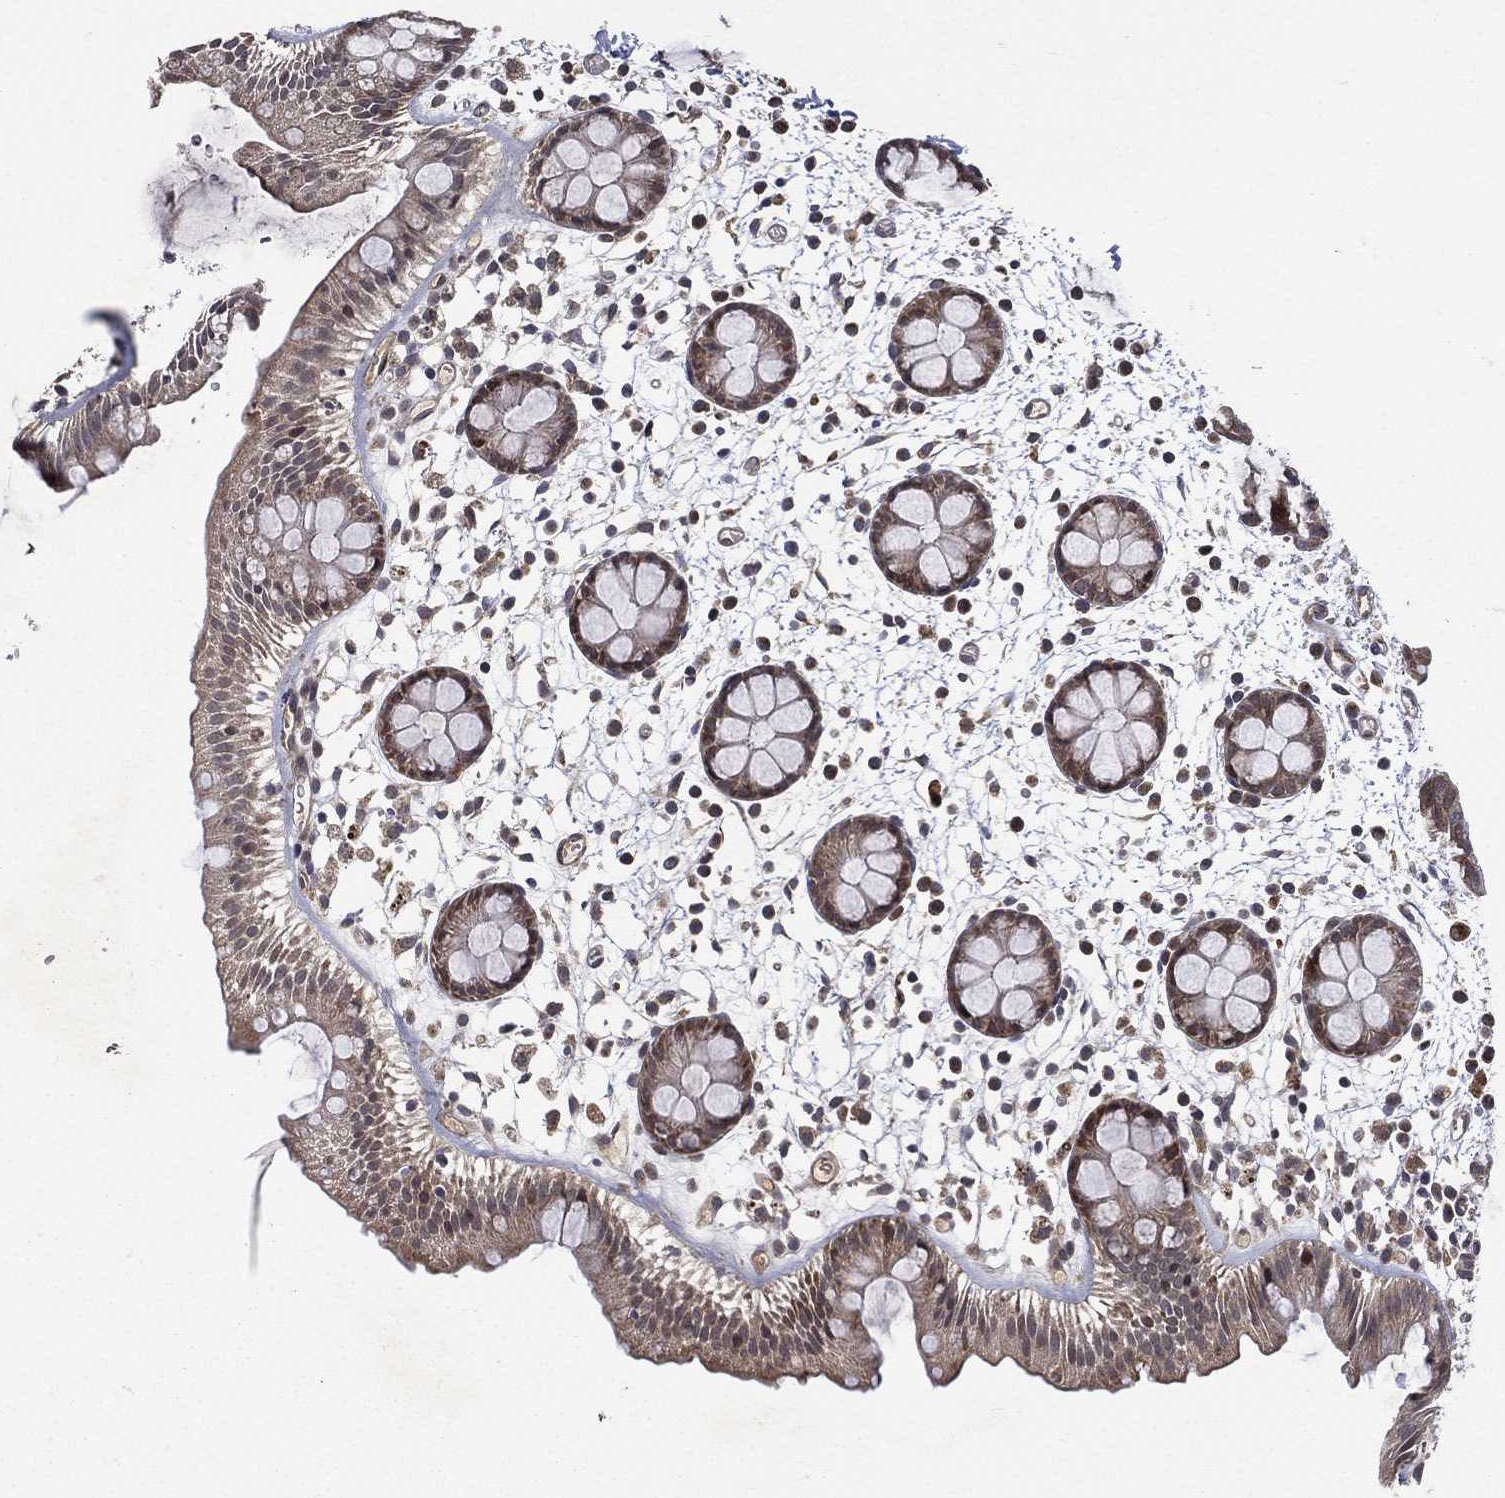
{"staining": {"intensity": "moderate", "quantity": ">75%", "location": "cytoplasmic/membranous"}, "tissue": "rectum", "cell_type": "Glandular cells", "image_type": "normal", "snomed": [{"axis": "morphology", "description": "Normal tissue, NOS"}, {"axis": "topography", "description": "Rectum"}], "caption": "Immunohistochemical staining of benign rectum exhibits moderate cytoplasmic/membranous protein expression in about >75% of glandular cells.", "gene": "RAB11FIP4", "patient": {"sex": "male", "age": 57}}